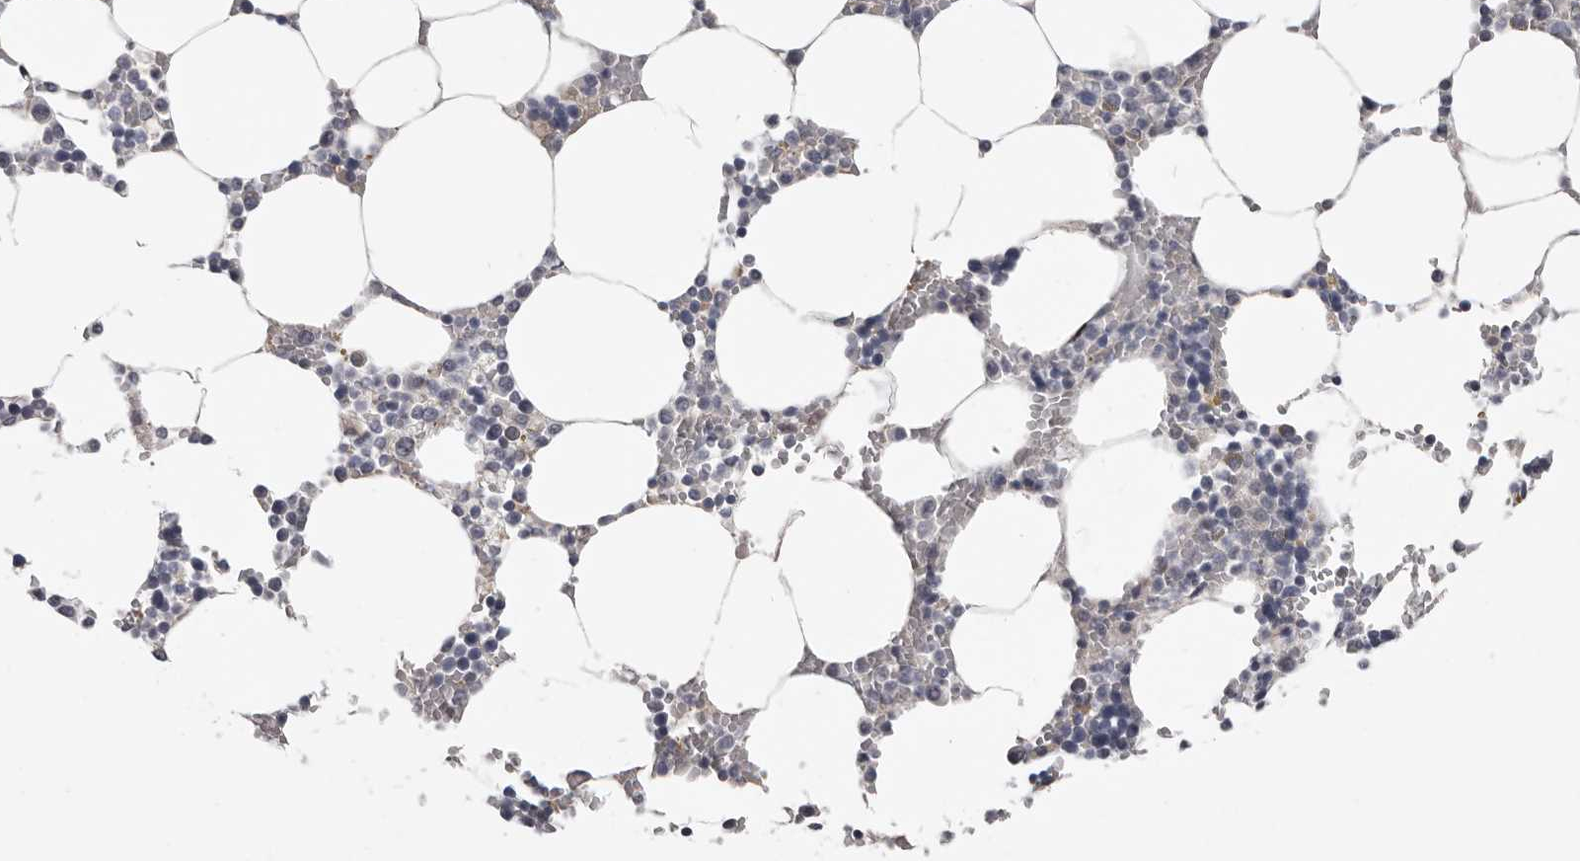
{"staining": {"intensity": "negative", "quantity": "none", "location": "none"}, "tissue": "bone marrow", "cell_type": "Hematopoietic cells", "image_type": "normal", "snomed": [{"axis": "morphology", "description": "Normal tissue, NOS"}, {"axis": "topography", "description": "Bone marrow"}], "caption": "Immunohistochemistry of unremarkable human bone marrow shows no expression in hematopoietic cells.", "gene": "RNF217", "patient": {"sex": "male", "age": 70}}